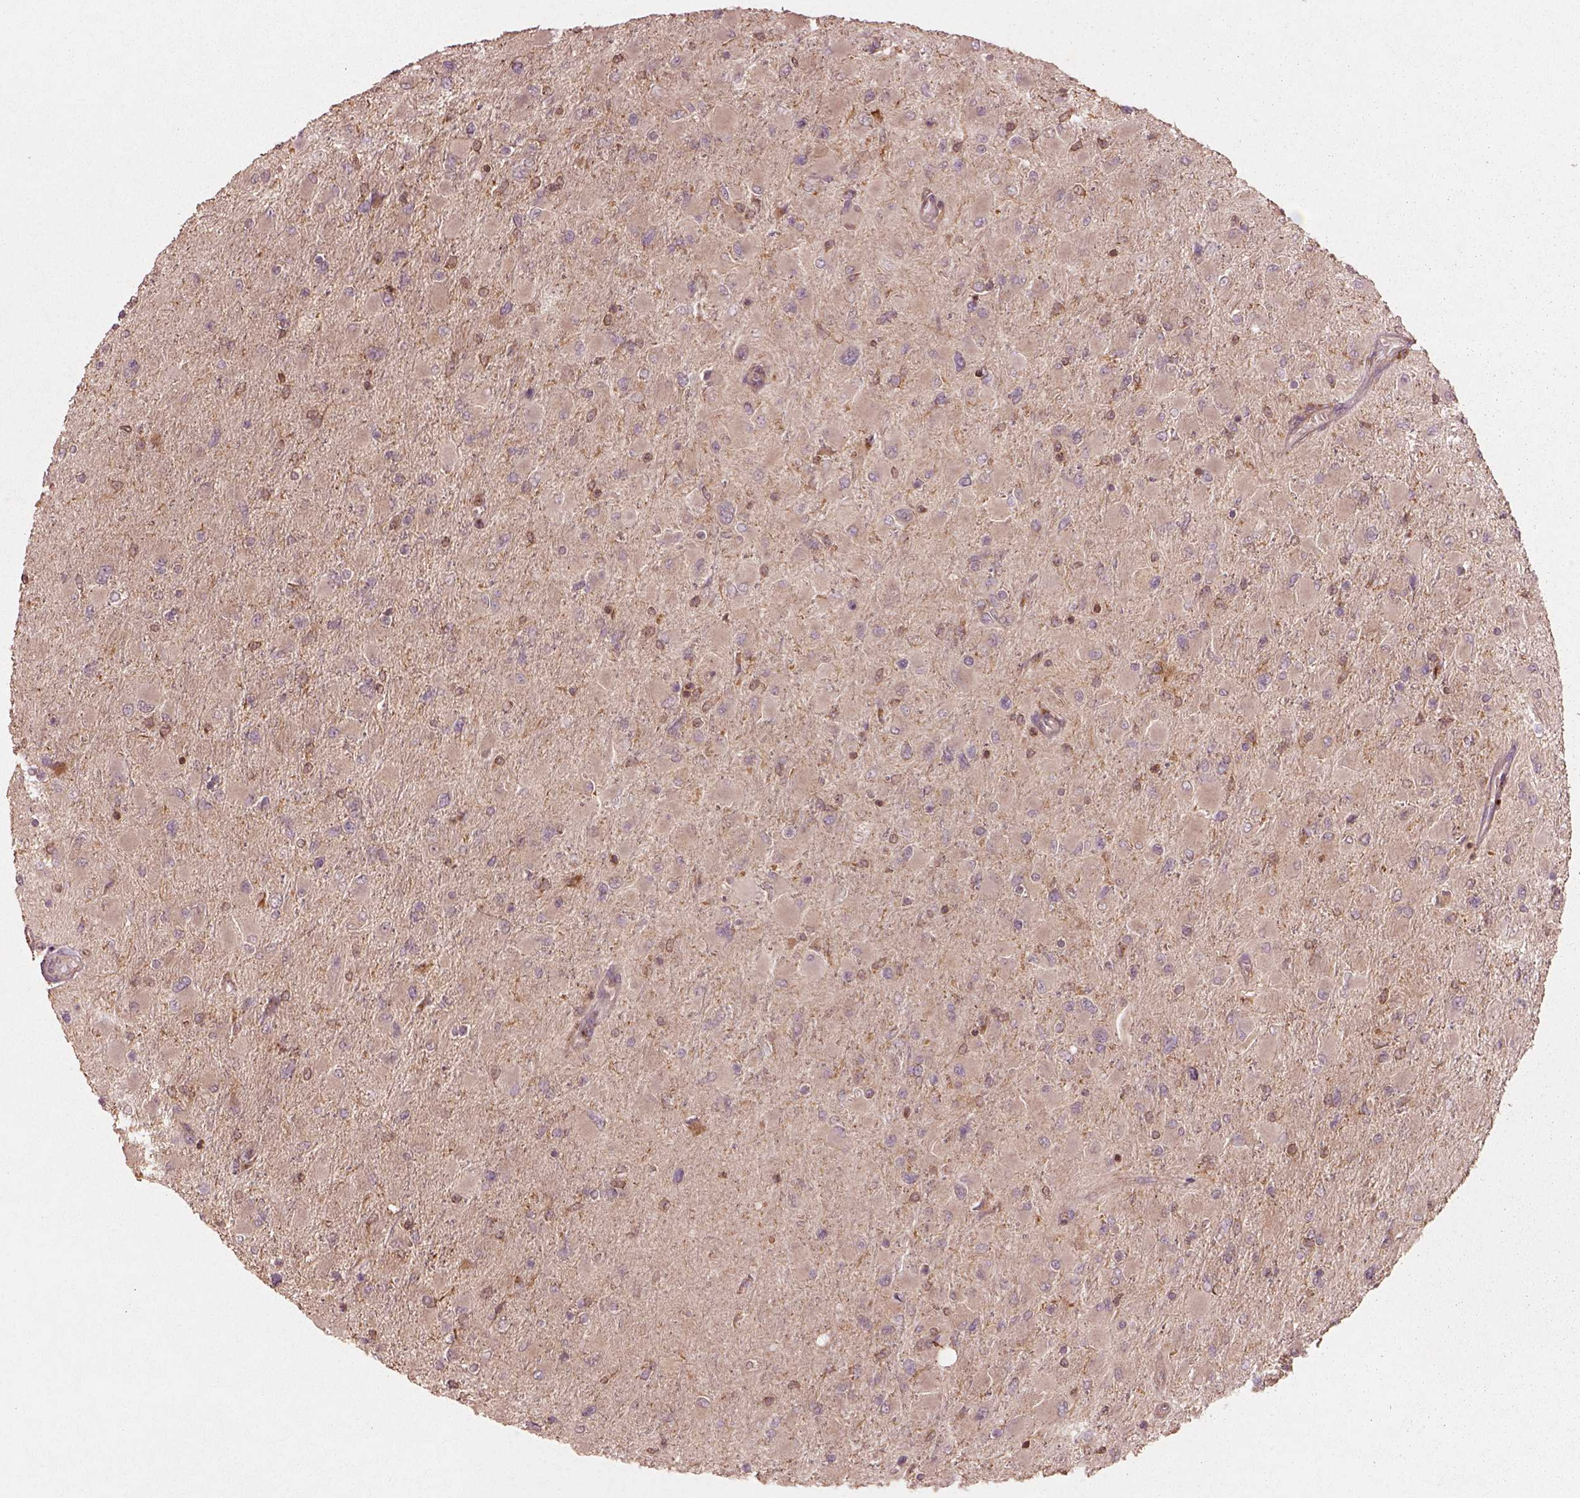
{"staining": {"intensity": "negative", "quantity": "none", "location": "none"}, "tissue": "glioma", "cell_type": "Tumor cells", "image_type": "cancer", "snomed": [{"axis": "morphology", "description": "Glioma, malignant, High grade"}, {"axis": "topography", "description": "Cerebral cortex"}], "caption": "Immunohistochemistry (IHC) of human glioma reveals no positivity in tumor cells.", "gene": "TRADD", "patient": {"sex": "female", "age": 36}}